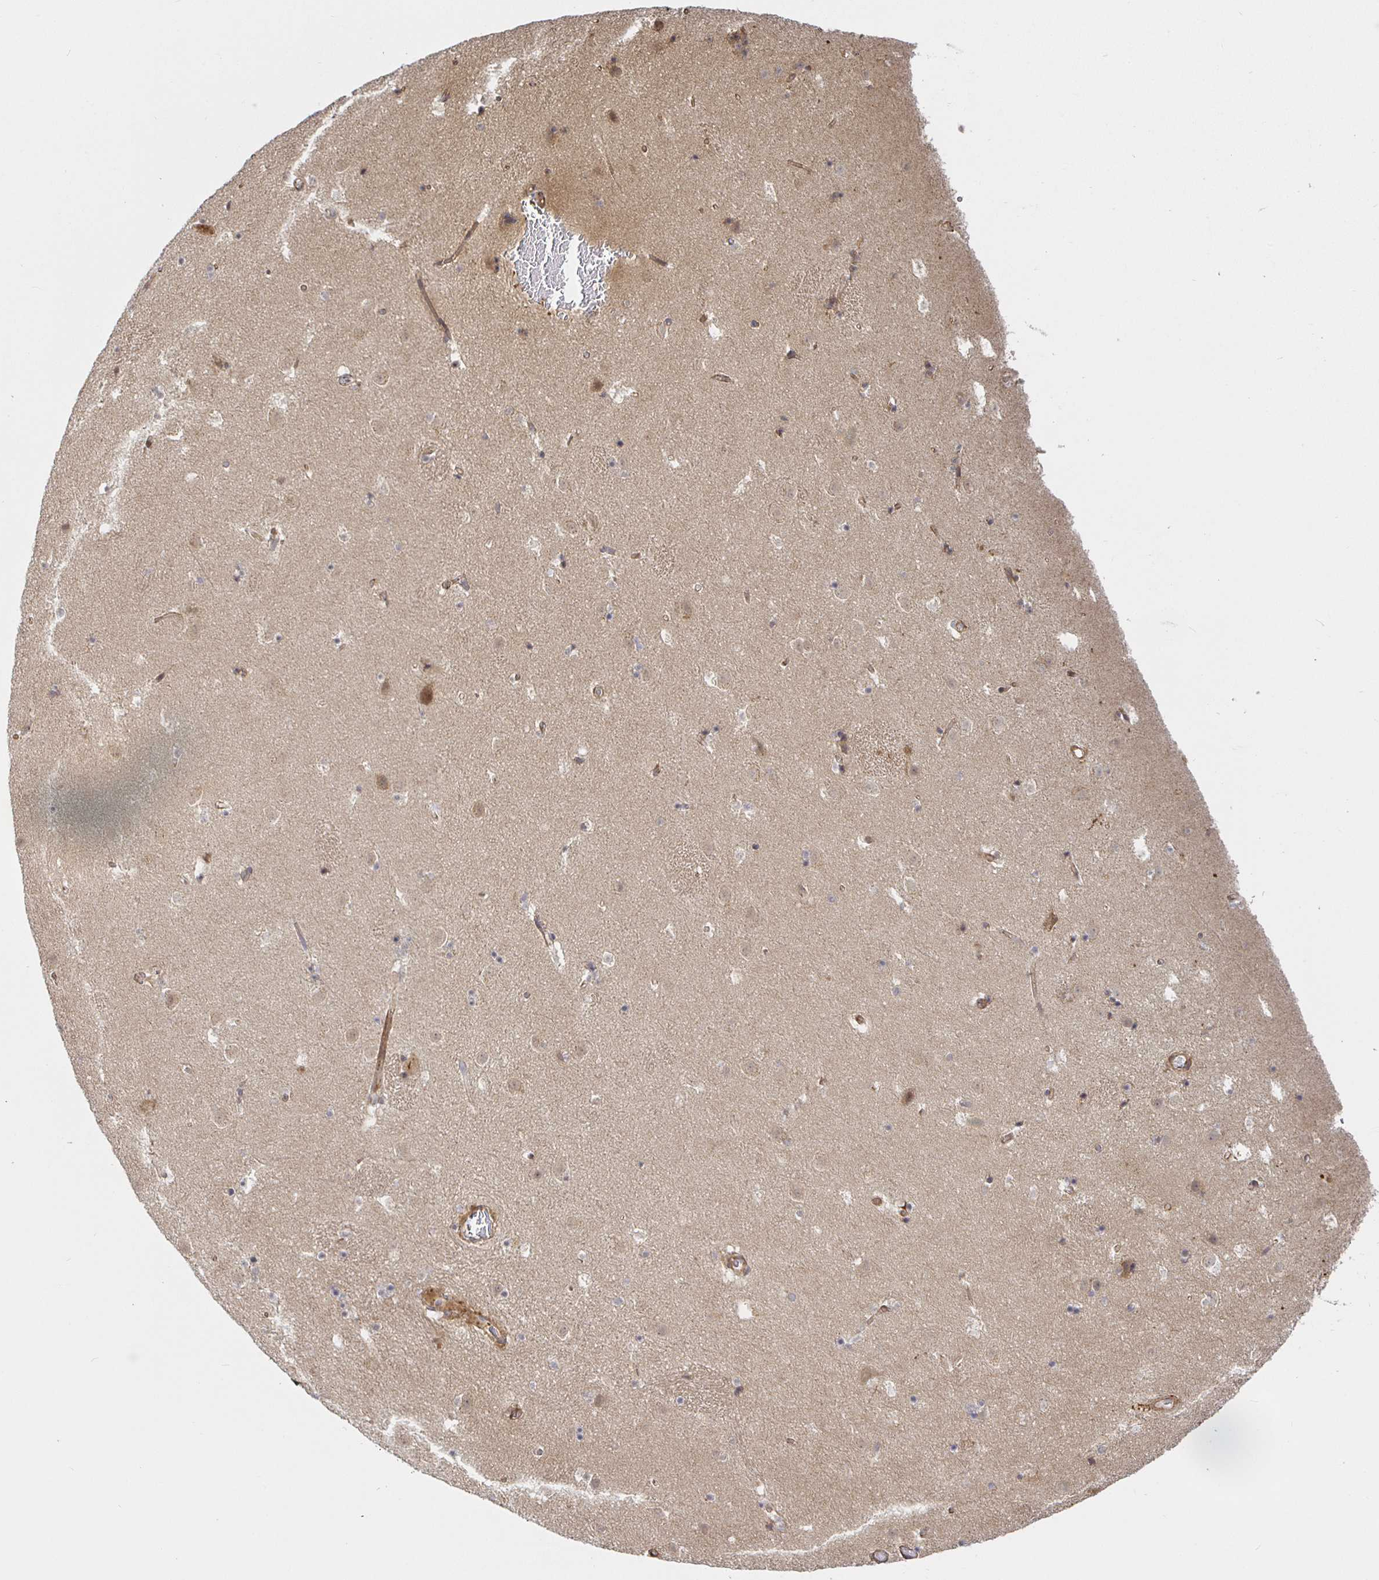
{"staining": {"intensity": "negative", "quantity": "none", "location": "none"}, "tissue": "caudate", "cell_type": "Glial cells", "image_type": "normal", "snomed": [{"axis": "morphology", "description": "Normal tissue, NOS"}, {"axis": "topography", "description": "Lateral ventricle wall"}], "caption": "Histopathology image shows no significant protein staining in glial cells of normal caudate.", "gene": "STRAP", "patient": {"sex": "male", "age": 37}}